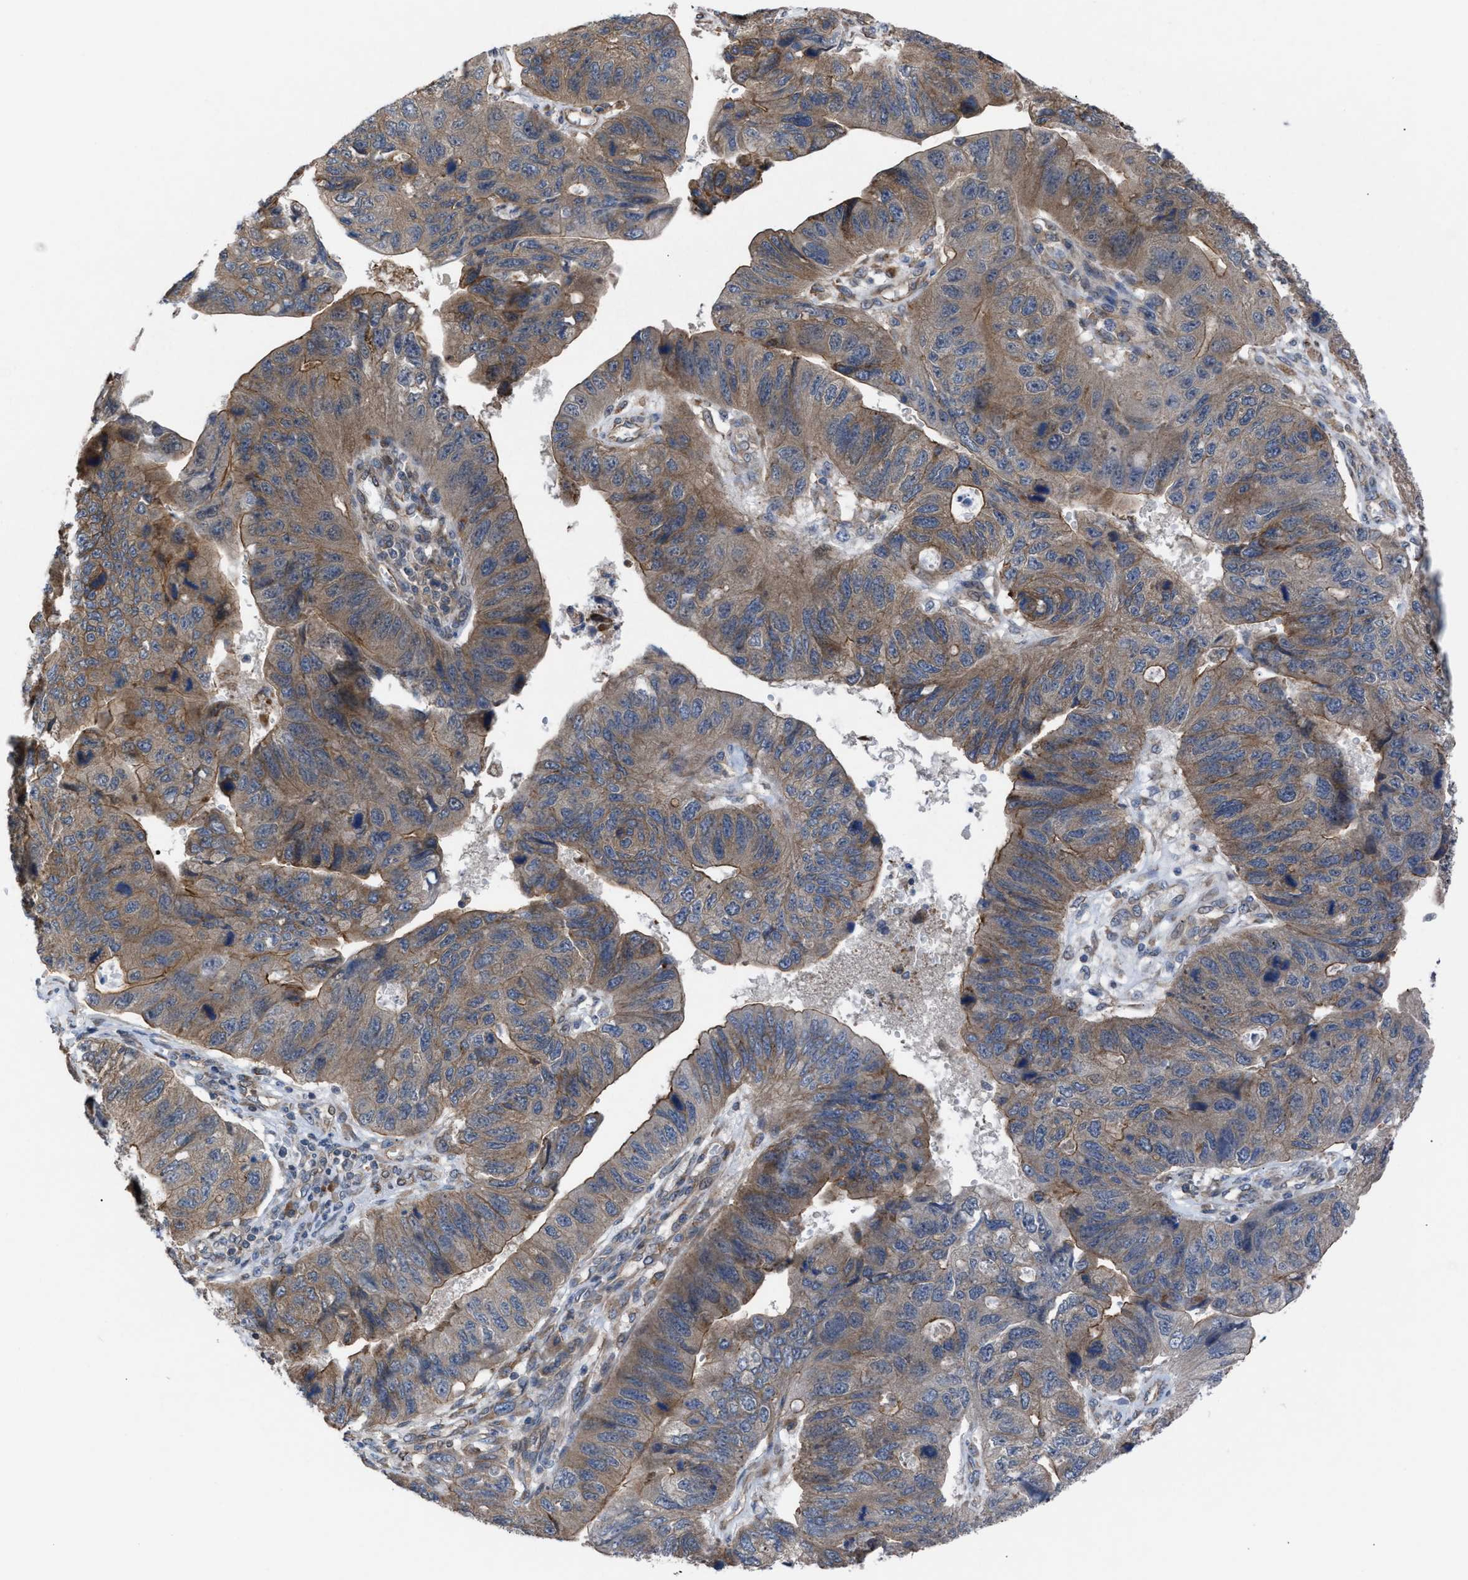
{"staining": {"intensity": "moderate", "quantity": ">75%", "location": "cytoplasmic/membranous"}, "tissue": "stomach cancer", "cell_type": "Tumor cells", "image_type": "cancer", "snomed": [{"axis": "morphology", "description": "Adenocarcinoma, NOS"}, {"axis": "topography", "description": "Stomach"}], "caption": "This micrograph exhibits immunohistochemistry (IHC) staining of stomach adenocarcinoma, with medium moderate cytoplasmic/membranous positivity in about >75% of tumor cells.", "gene": "TP53BP2", "patient": {"sex": "male", "age": 59}}